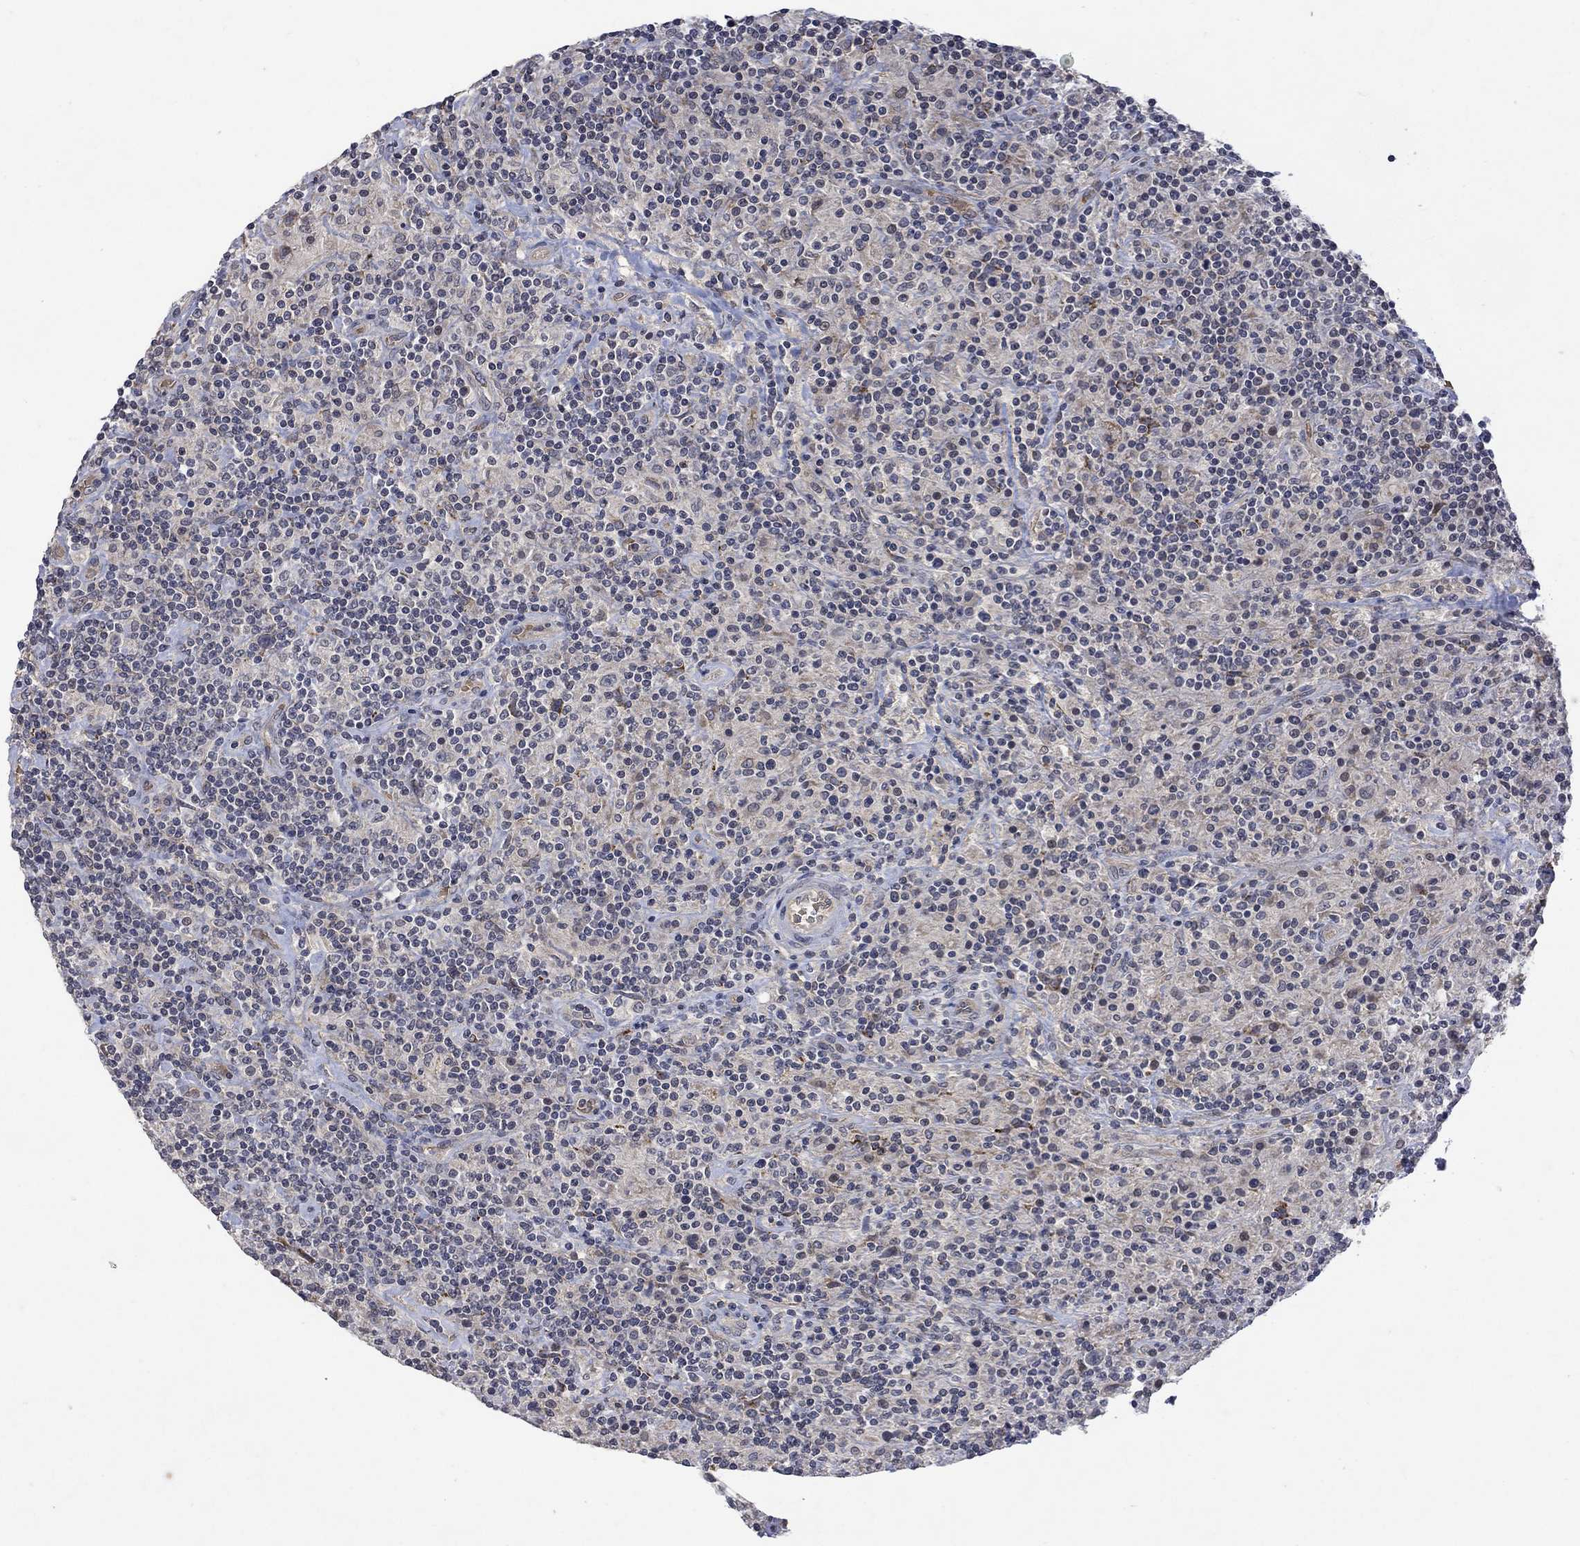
{"staining": {"intensity": "negative", "quantity": "none", "location": "none"}, "tissue": "lymphoma", "cell_type": "Tumor cells", "image_type": "cancer", "snomed": [{"axis": "morphology", "description": "Hodgkin's disease, NOS"}, {"axis": "topography", "description": "Lymph node"}], "caption": "Image shows no protein positivity in tumor cells of Hodgkin's disease tissue.", "gene": "GRIN2D", "patient": {"sex": "male", "age": 70}}